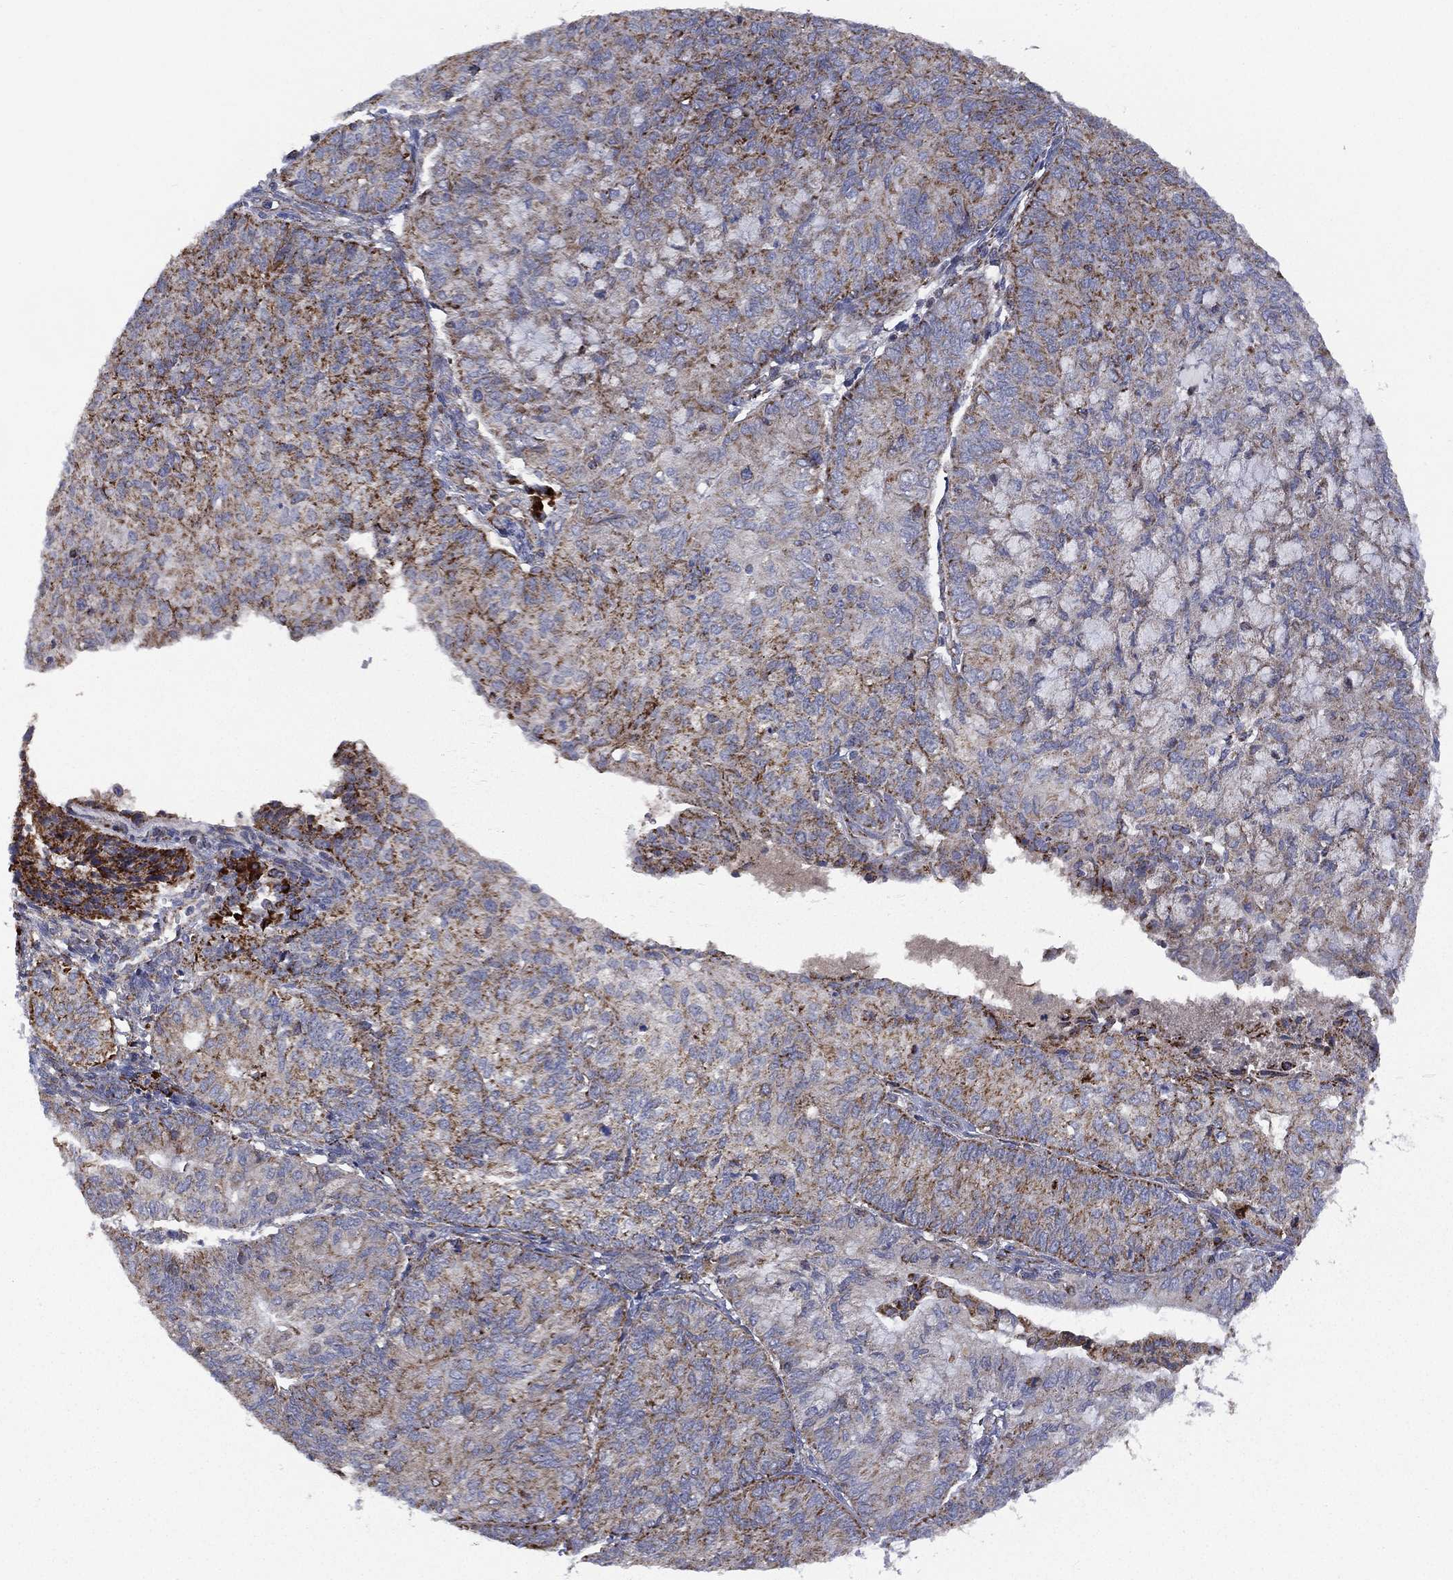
{"staining": {"intensity": "moderate", "quantity": "25%-75%", "location": "cytoplasmic/membranous"}, "tissue": "endometrial cancer", "cell_type": "Tumor cells", "image_type": "cancer", "snomed": [{"axis": "morphology", "description": "Adenocarcinoma, NOS"}, {"axis": "topography", "description": "Endometrium"}], "caption": "DAB immunohistochemical staining of human endometrial adenocarcinoma demonstrates moderate cytoplasmic/membranous protein staining in approximately 25%-75% of tumor cells. The staining was performed using DAB, with brown indicating positive protein expression. Nuclei are stained blue with hematoxylin.", "gene": "PPP2R5A", "patient": {"sex": "female", "age": 82}}